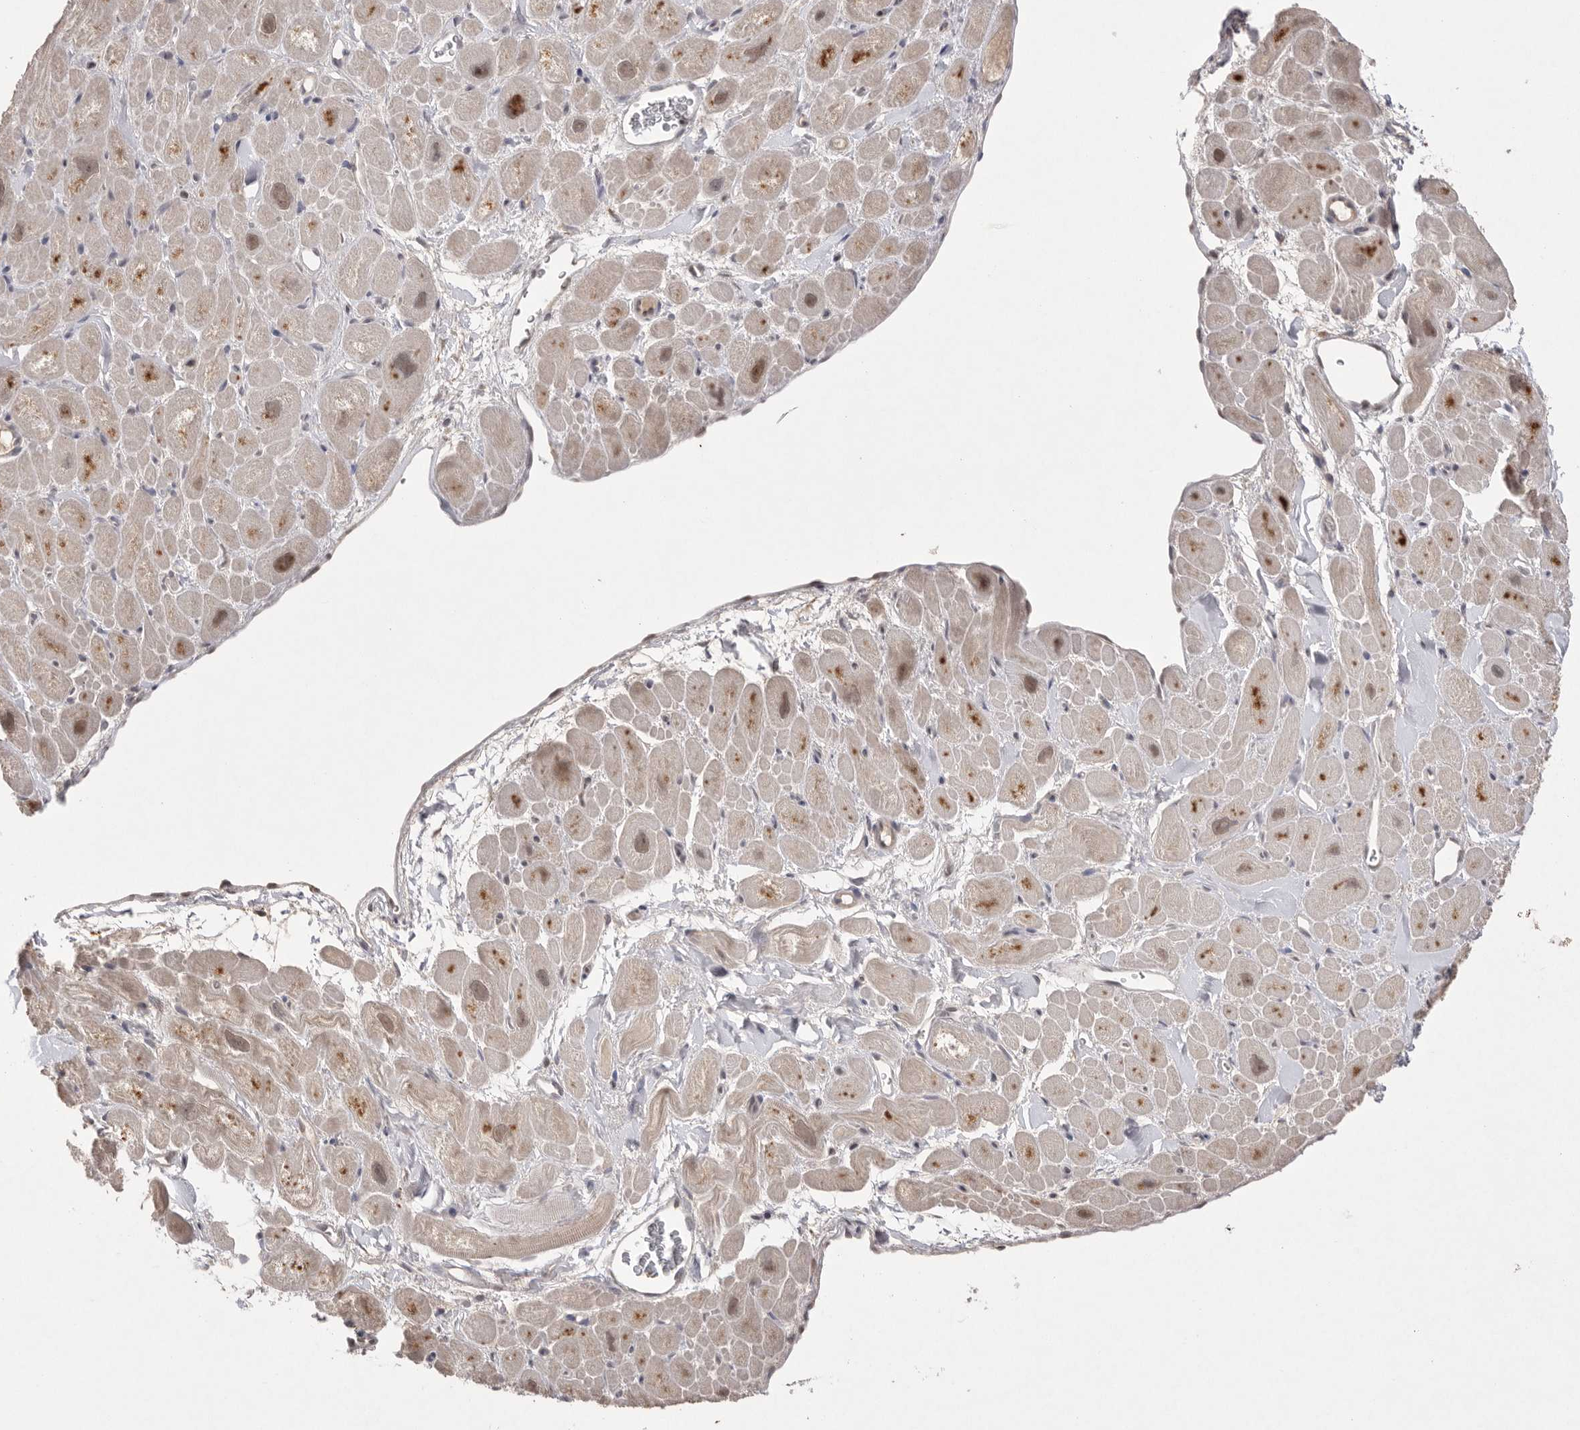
{"staining": {"intensity": "moderate", "quantity": "25%-75%", "location": "cytoplasmic/membranous,nuclear"}, "tissue": "heart muscle", "cell_type": "Cardiomyocytes", "image_type": "normal", "snomed": [{"axis": "morphology", "description": "Normal tissue, NOS"}, {"axis": "topography", "description": "Heart"}], "caption": "Immunohistochemistry (IHC) staining of benign heart muscle, which demonstrates medium levels of moderate cytoplasmic/membranous,nuclear positivity in about 25%-75% of cardiomyocytes indicating moderate cytoplasmic/membranous,nuclear protein staining. The staining was performed using DAB (3,3'-diaminobenzidine) (brown) for protein detection and nuclei were counterstained in hematoxylin (blue).", "gene": "HUS1", "patient": {"sex": "male", "age": 49}}